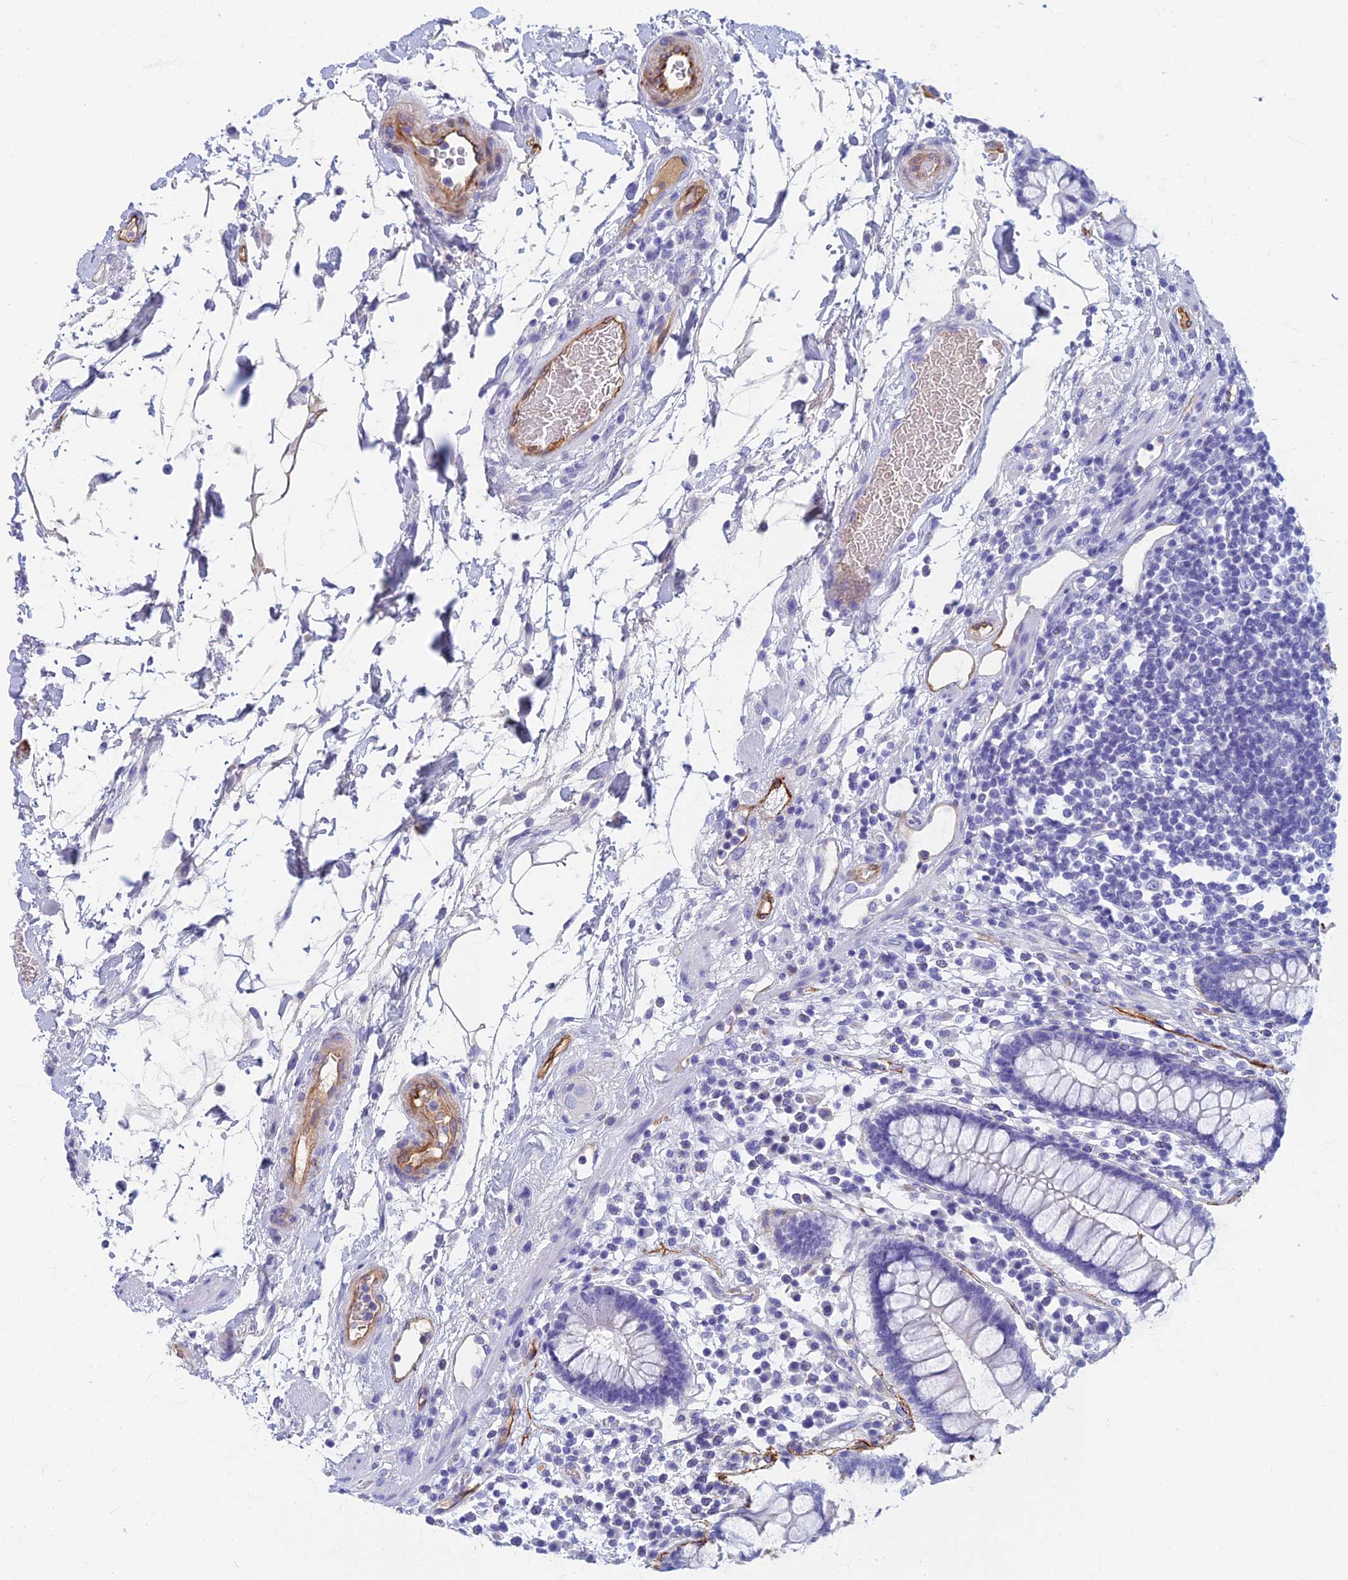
{"staining": {"intensity": "moderate", "quantity": ">75%", "location": "cytoplasmic/membranous"}, "tissue": "colon", "cell_type": "Endothelial cells", "image_type": "normal", "snomed": [{"axis": "morphology", "description": "Normal tissue, NOS"}, {"axis": "topography", "description": "Colon"}], "caption": "Immunohistochemical staining of unremarkable colon demonstrates medium levels of moderate cytoplasmic/membranous expression in approximately >75% of endothelial cells.", "gene": "ETFRF1", "patient": {"sex": "female", "age": 79}}